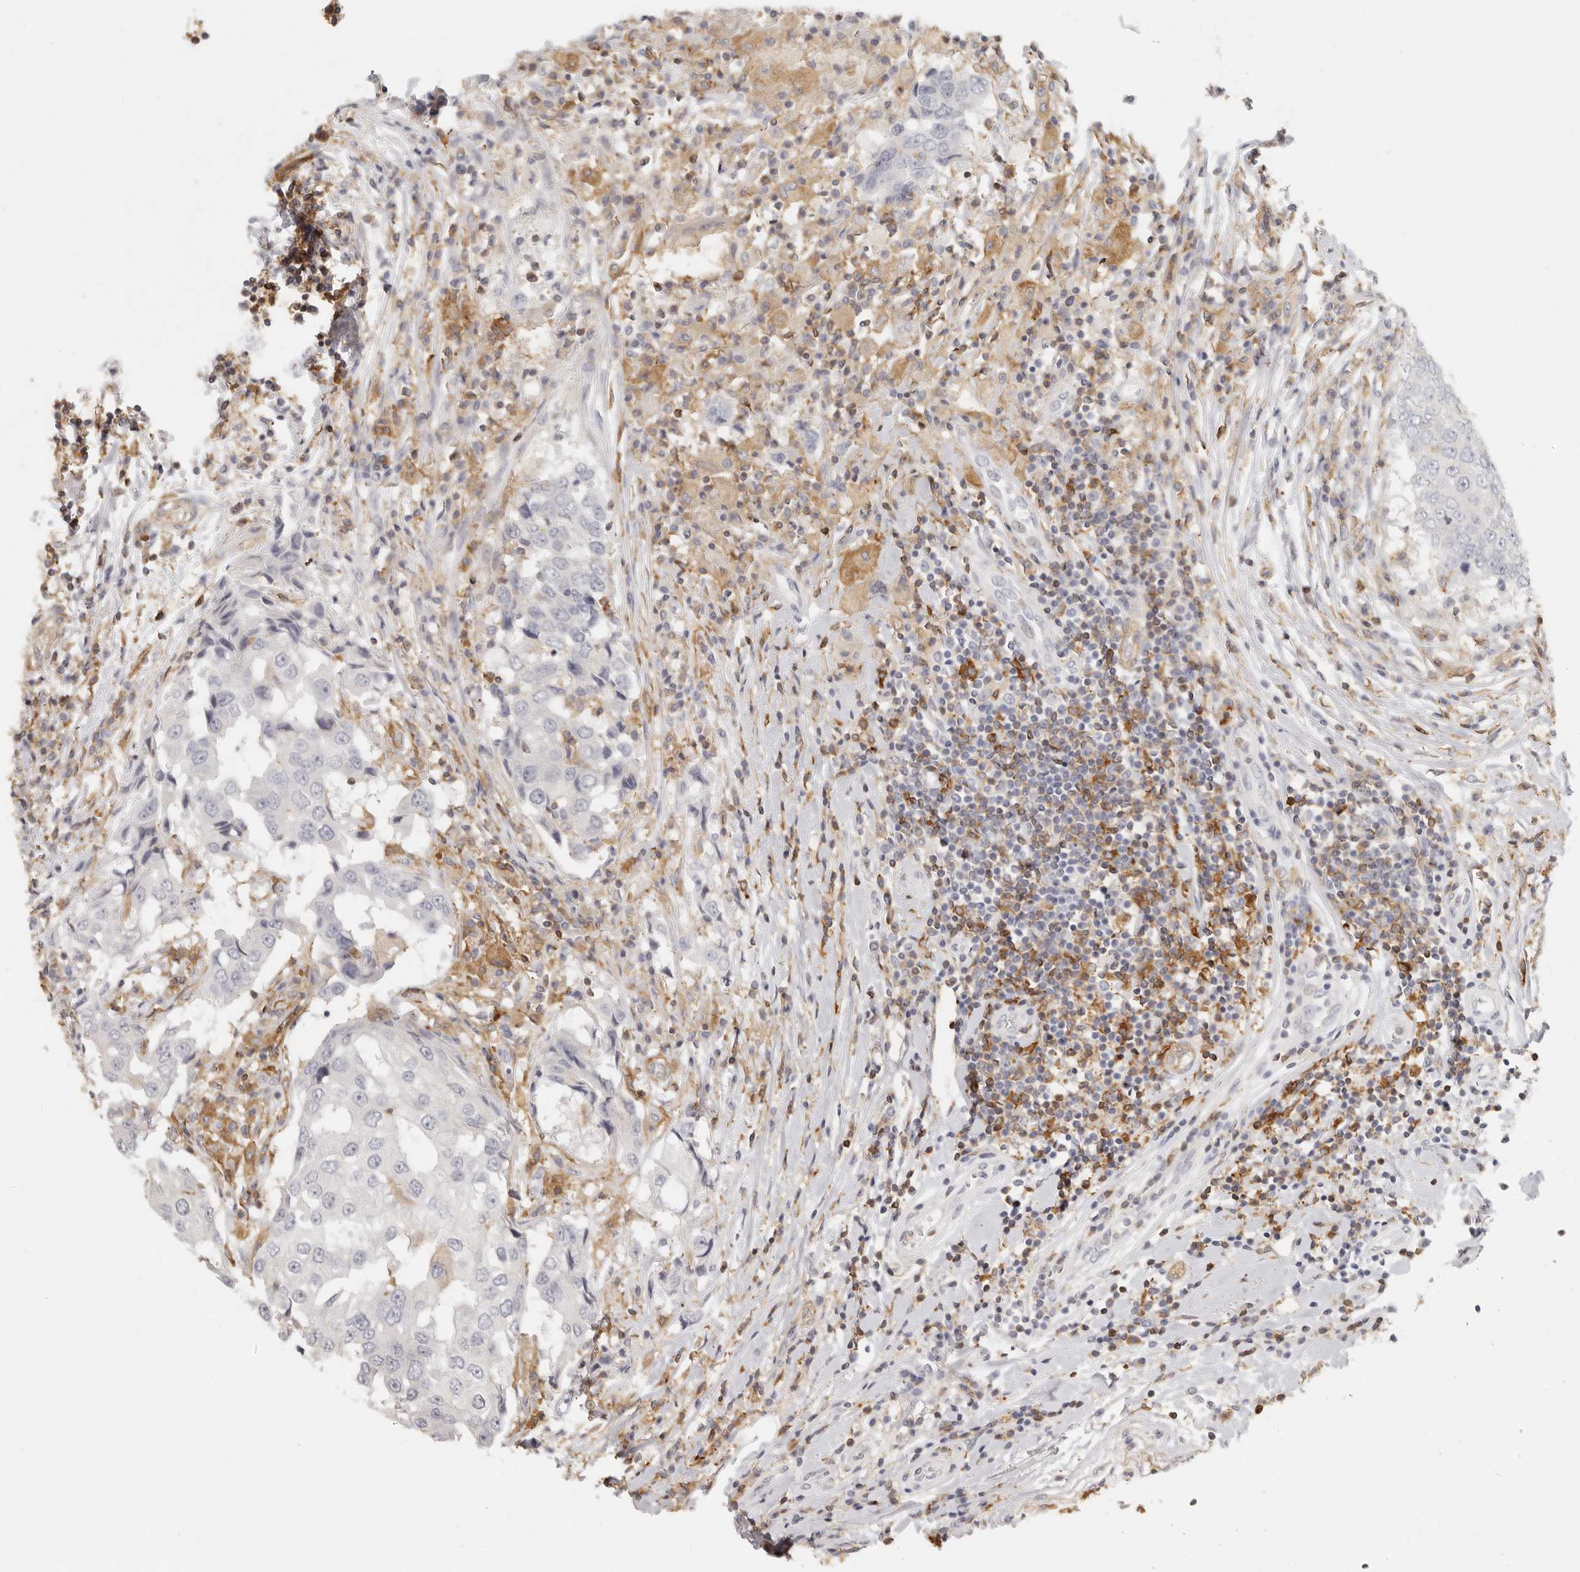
{"staining": {"intensity": "negative", "quantity": "none", "location": "none"}, "tissue": "breast cancer", "cell_type": "Tumor cells", "image_type": "cancer", "snomed": [{"axis": "morphology", "description": "Duct carcinoma"}, {"axis": "topography", "description": "Breast"}], "caption": "The micrograph demonstrates no significant staining in tumor cells of breast cancer.", "gene": "NIBAN1", "patient": {"sex": "female", "age": 27}}